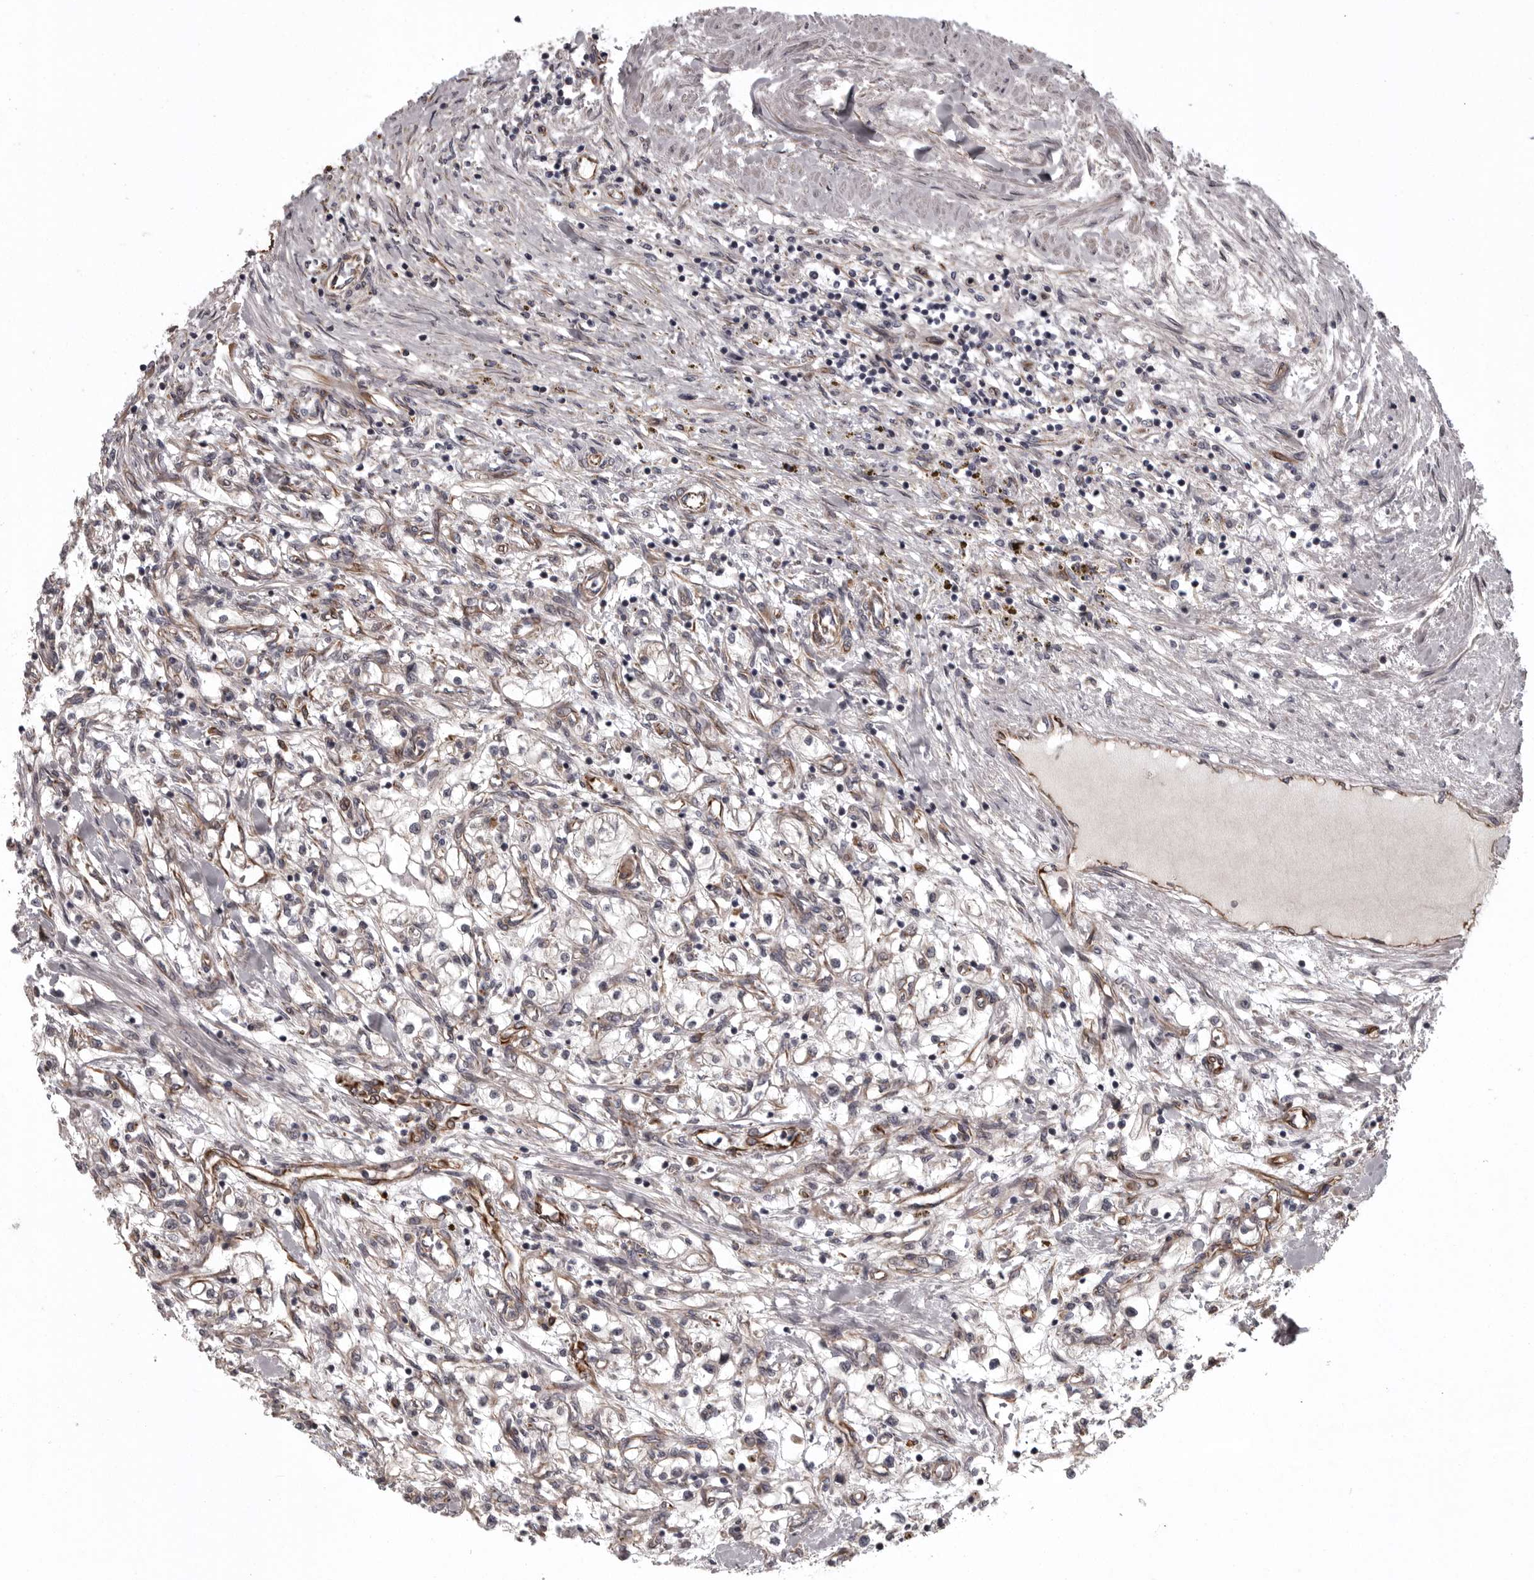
{"staining": {"intensity": "negative", "quantity": "none", "location": "none"}, "tissue": "renal cancer", "cell_type": "Tumor cells", "image_type": "cancer", "snomed": [{"axis": "morphology", "description": "Adenocarcinoma, NOS"}, {"axis": "topography", "description": "Kidney"}], "caption": "Tumor cells show no significant positivity in renal adenocarcinoma. Brightfield microscopy of IHC stained with DAB (3,3'-diaminobenzidine) (brown) and hematoxylin (blue), captured at high magnification.", "gene": "FAAP100", "patient": {"sex": "male", "age": 68}}